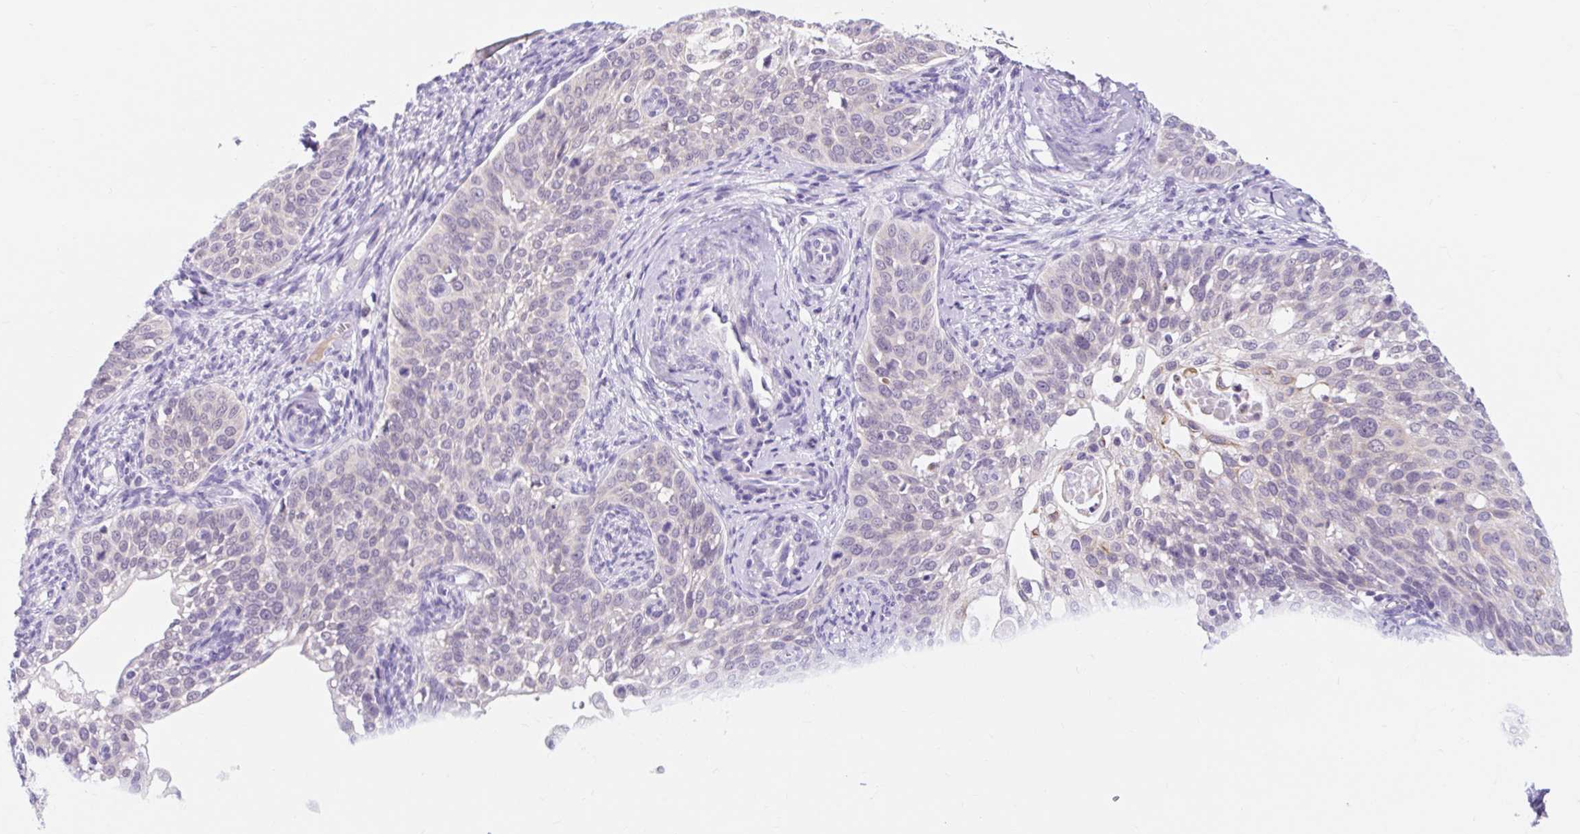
{"staining": {"intensity": "negative", "quantity": "none", "location": "none"}, "tissue": "cervical cancer", "cell_type": "Tumor cells", "image_type": "cancer", "snomed": [{"axis": "morphology", "description": "Squamous cell carcinoma, NOS"}, {"axis": "topography", "description": "Cervix"}], "caption": "High power microscopy histopathology image of an immunohistochemistry image of cervical cancer, revealing no significant expression in tumor cells. The staining is performed using DAB brown chromogen with nuclei counter-stained in using hematoxylin.", "gene": "ITPK1", "patient": {"sex": "female", "age": 44}}